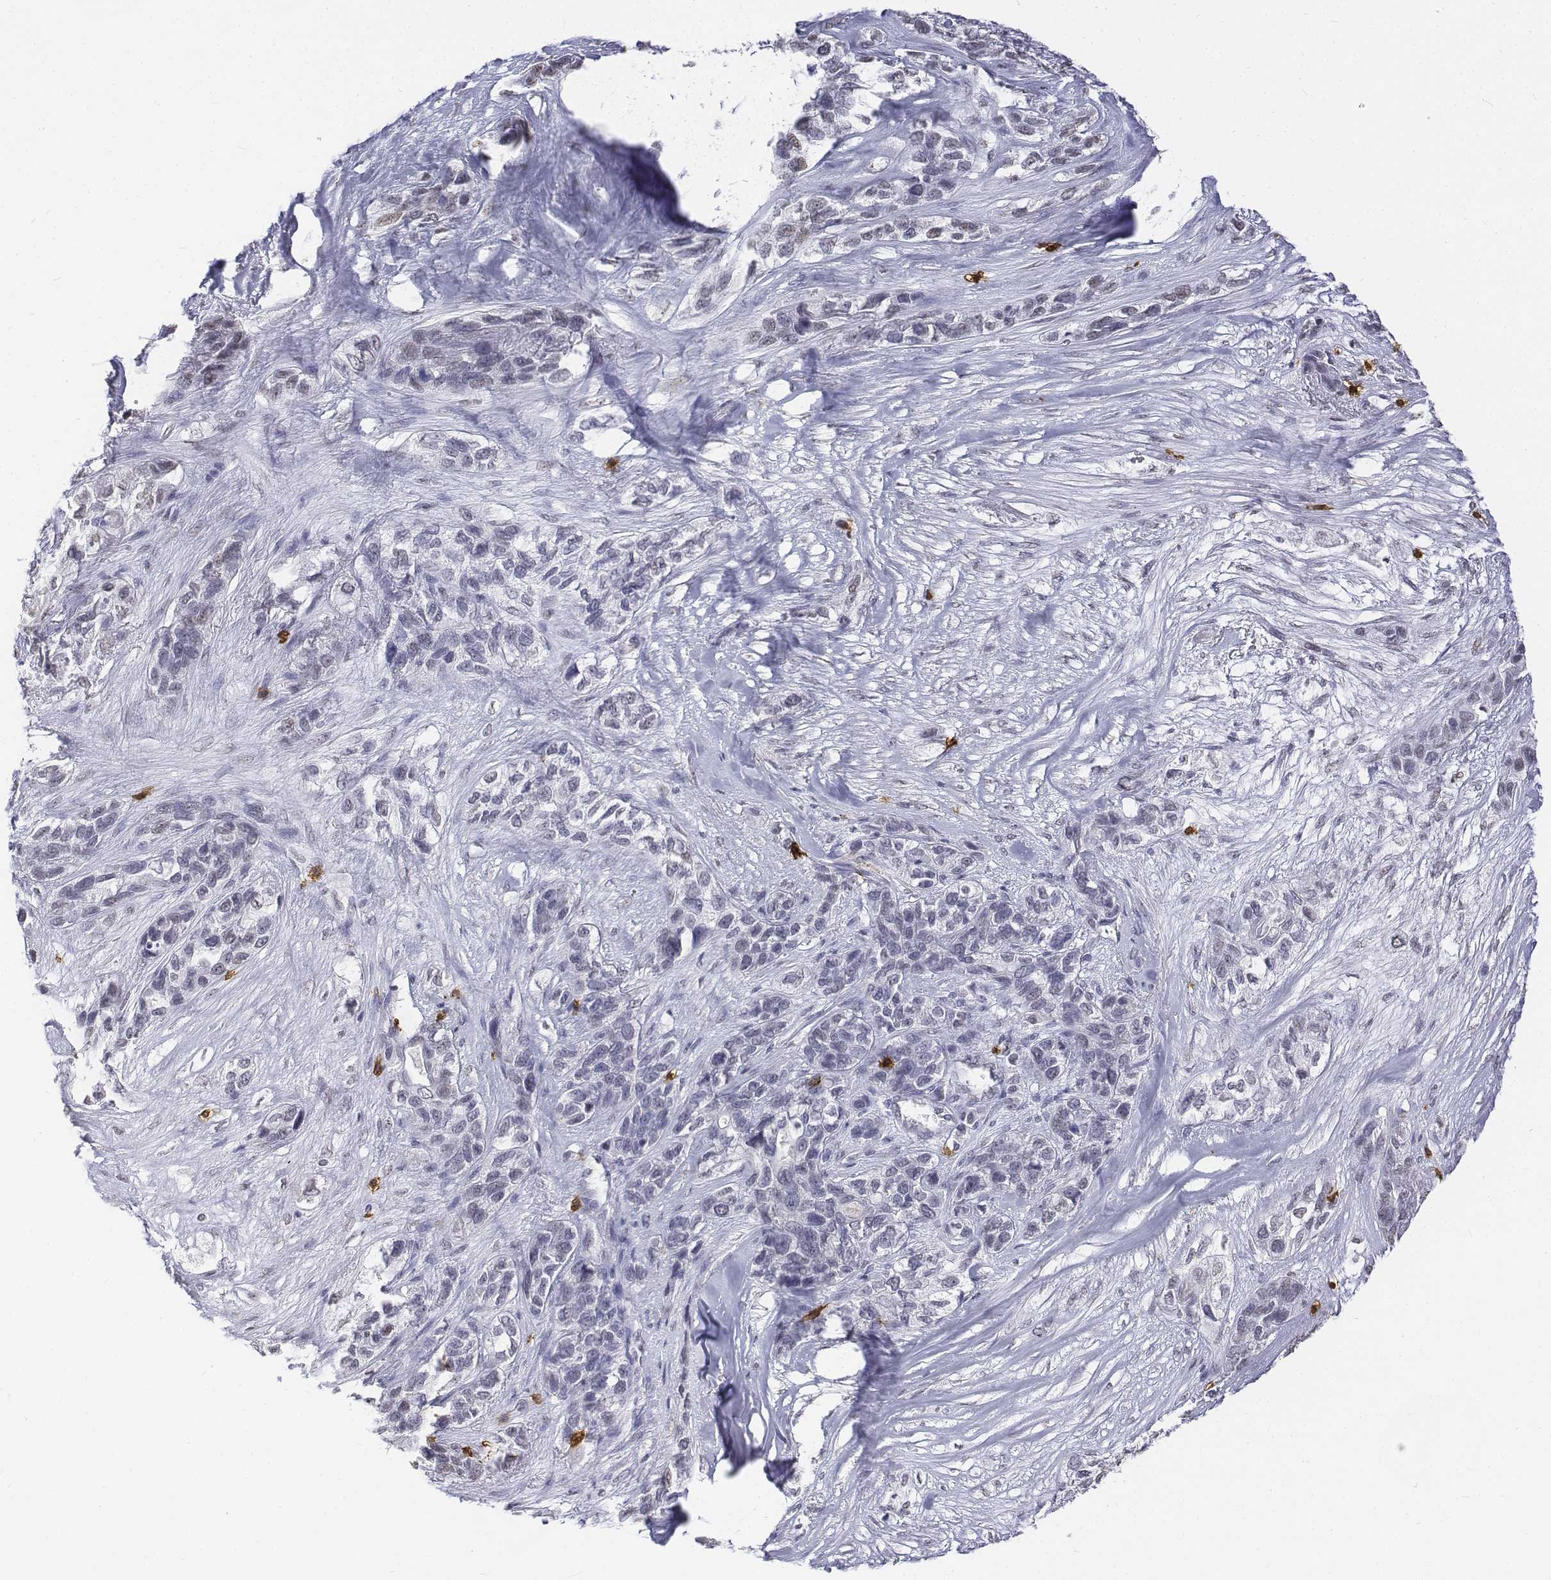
{"staining": {"intensity": "negative", "quantity": "none", "location": "none"}, "tissue": "lung cancer", "cell_type": "Tumor cells", "image_type": "cancer", "snomed": [{"axis": "morphology", "description": "Squamous cell carcinoma, NOS"}, {"axis": "topography", "description": "Lung"}], "caption": "Immunohistochemistry (IHC) histopathology image of human squamous cell carcinoma (lung) stained for a protein (brown), which reveals no expression in tumor cells.", "gene": "CD3E", "patient": {"sex": "female", "age": 70}}